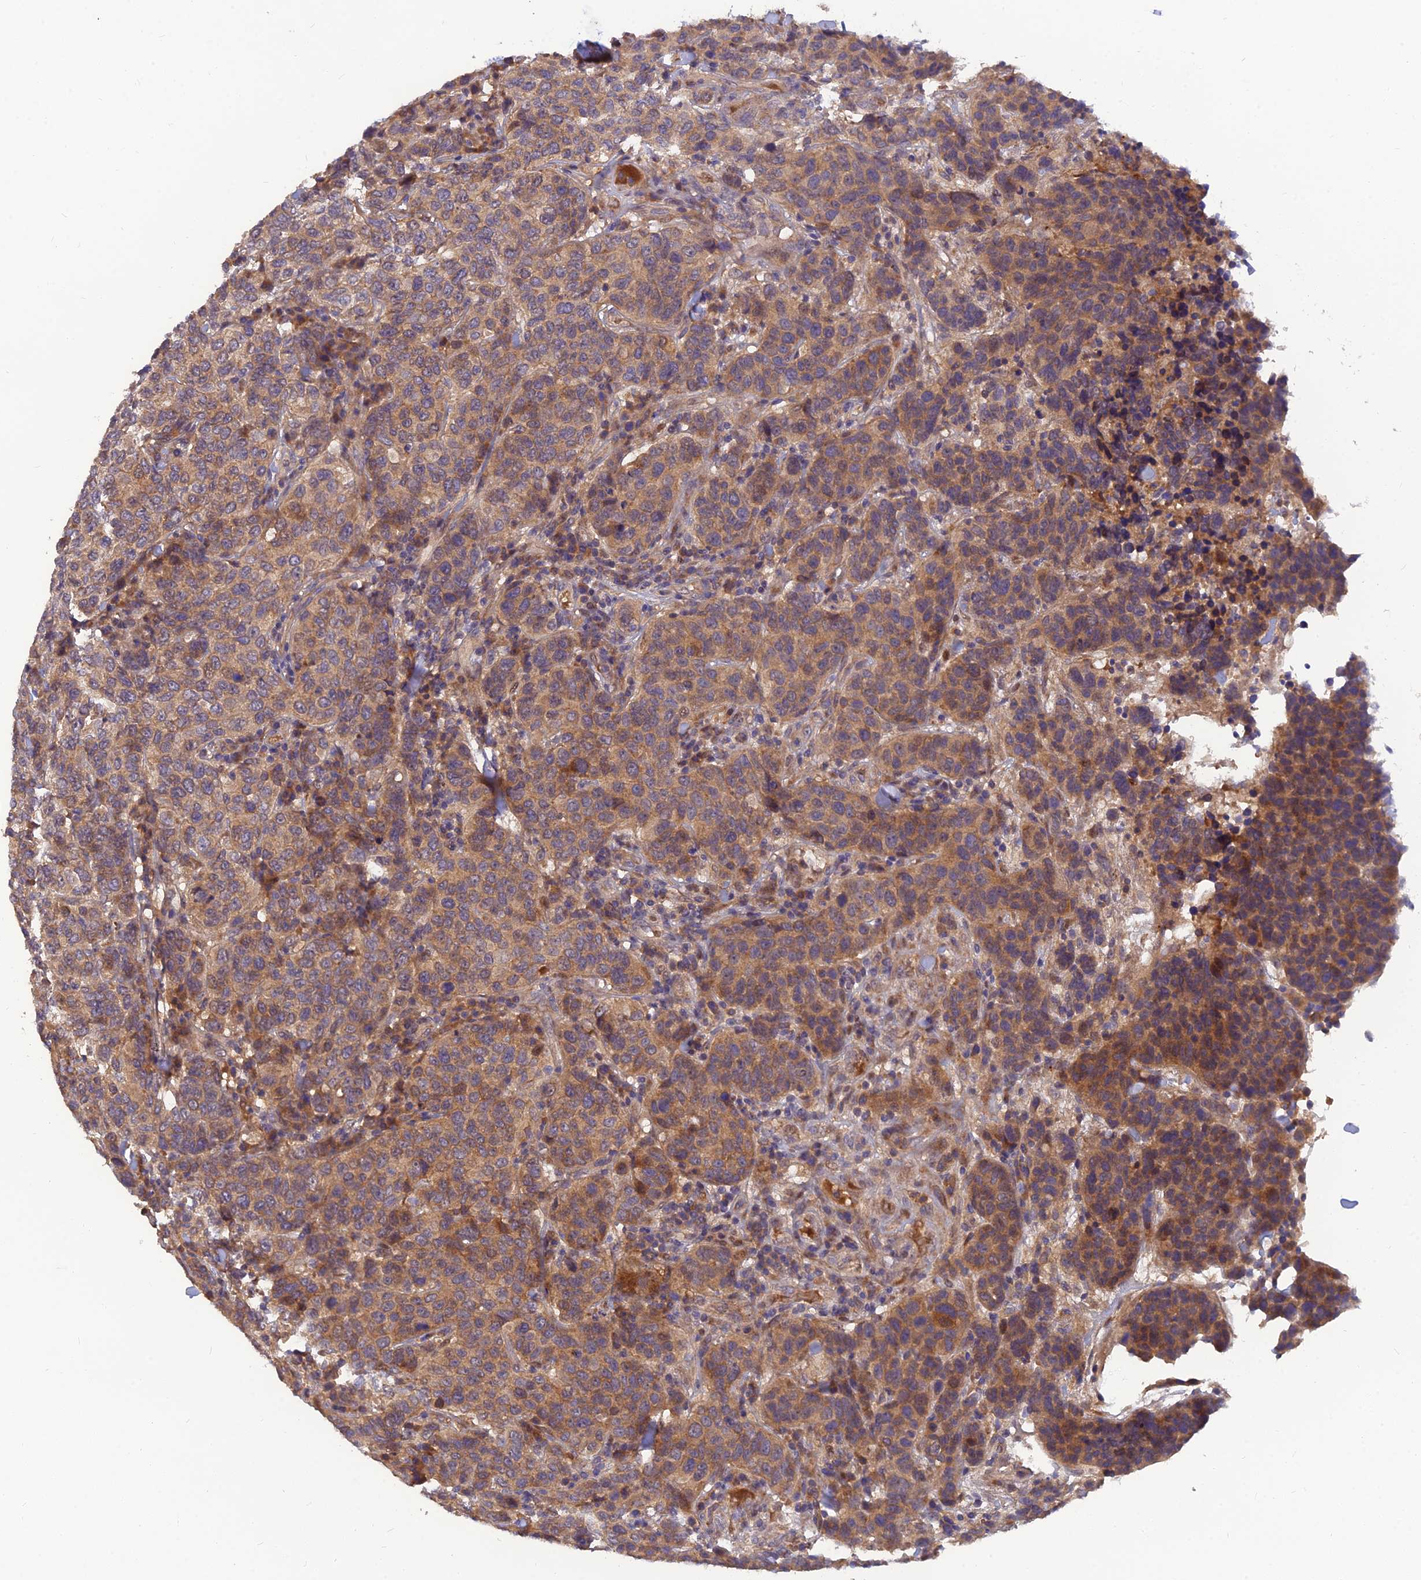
{"staining": {"intensity": "moderate", "quantity": "25%-75%", "location": "cytoplasmic/membranous"}, "tissue": "breast cancer", "cell_type": "Tumor cells", "image_type": "cancer", "snomed": [{"axis": "morphology", "description": "Duct carcinoma"}, {"axis": "topography", "description": "Breast"}], "caption": "Infiltrating ductal carcinoma (breast) tissue shows moderate cytoplasmic/membranous staining in about 25%-75% of tumor cells, visualized by immunohistochemistry. (Stains: DAB in brown, nuclei in blue, Microscopy: brightfield microscopy at high magnification).", "gene": "FAM151B", "patient": {"sex": "female", "age": 55}}